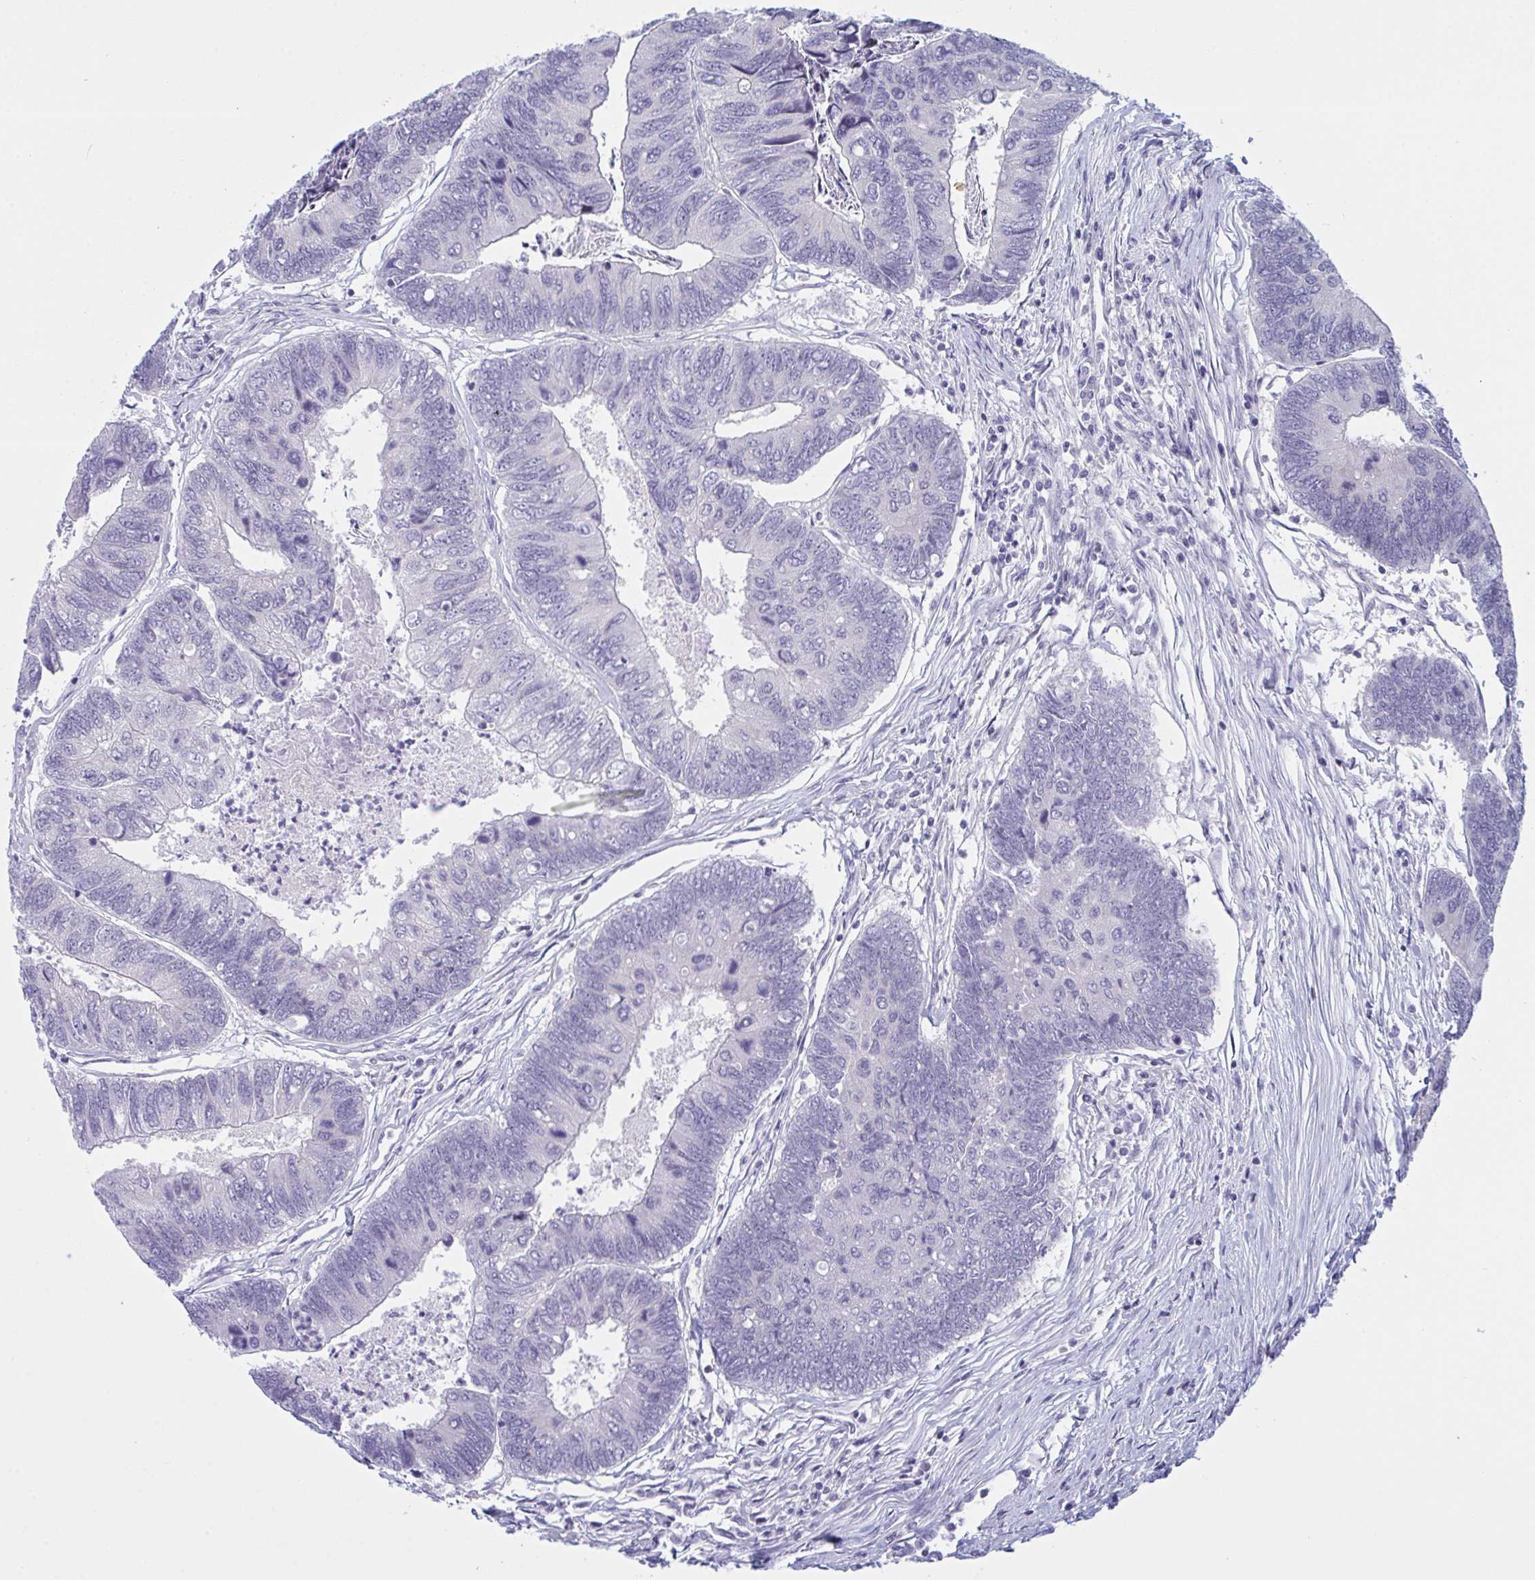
{"staining": {"intensity": "negative", "quantity": "none", "location": "none"}, "tissue": "colorectal cancer", "cell_type": "Tumor cells", "image_type": "cancer", "snomed": [{"axis": "morphology", "description": "Adenocarcinoma, NOS"}, {"axis": "topography", "description": "Colon"}], "caption": "There is no significant positivity in tumor cells of colorectal cancer.", "gene": "NAA30", "patient": {"sex": "female", "age": 67}}